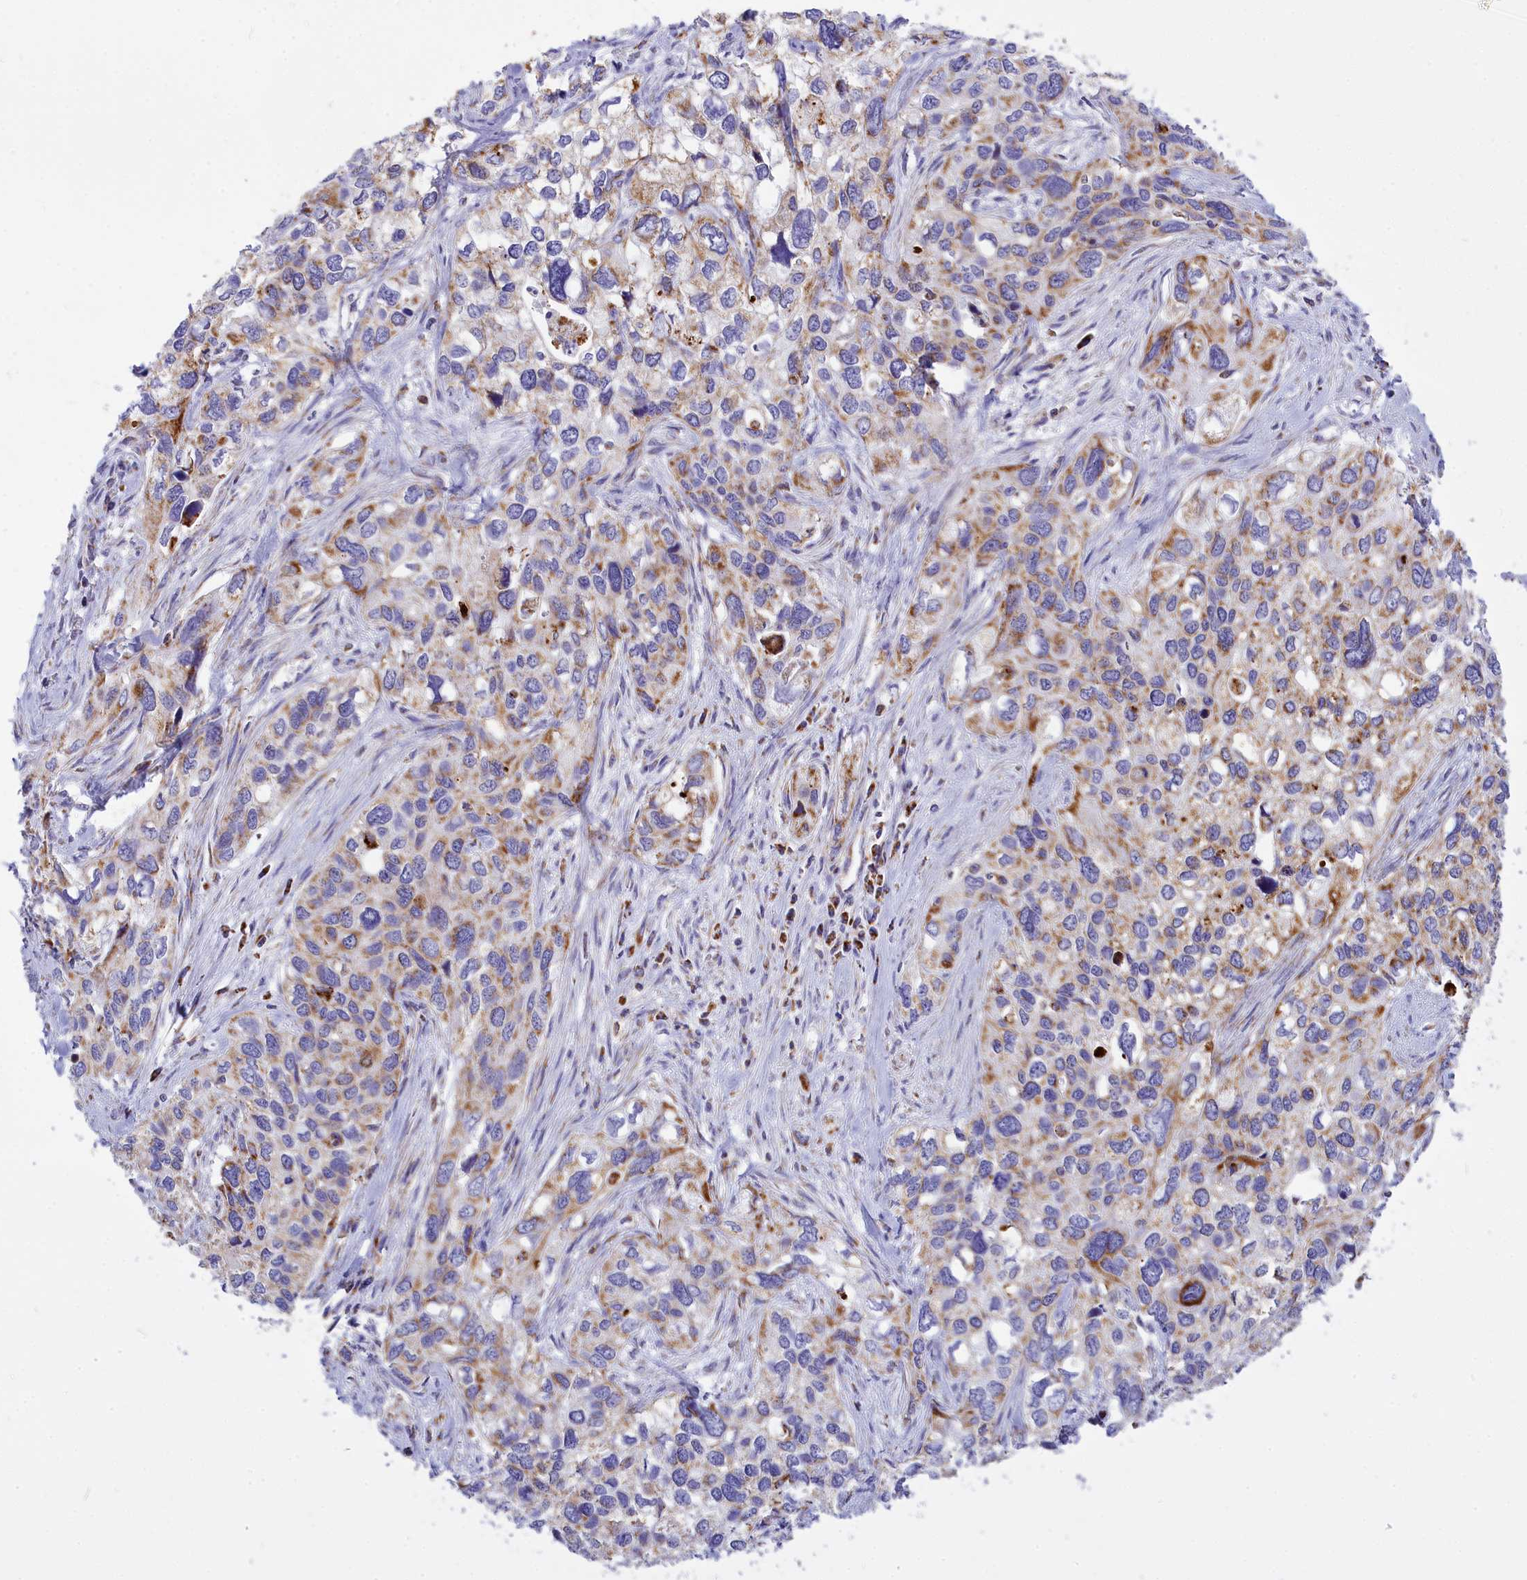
{"staining": {"intensity": "moderate", "quantity": ">75%", "location": "cytoplasmic/membranous"}, "tissue": "cervical cancer", "cell_type": "Tumor cells", "image_type": "cancer", "snomed": [{"axis": "morphology", "description": "Squamous cell carcinoma, NOS"}, {"axis": "topography", "description": "Cervix"}], "caption": "High-magnification brightfield microscopy of squamous cell carcinoma (cervical) stained with DAB (3,3'-diaminobenzidine) (brown) and counterstained with hematoxylin (blue). tumor cells exhibit moderate cytoplasmic/membranous staining is seen in approximately>75% of cells.", "gene": "VDAC2", "patient": {"sex": "female", "age": 55}}